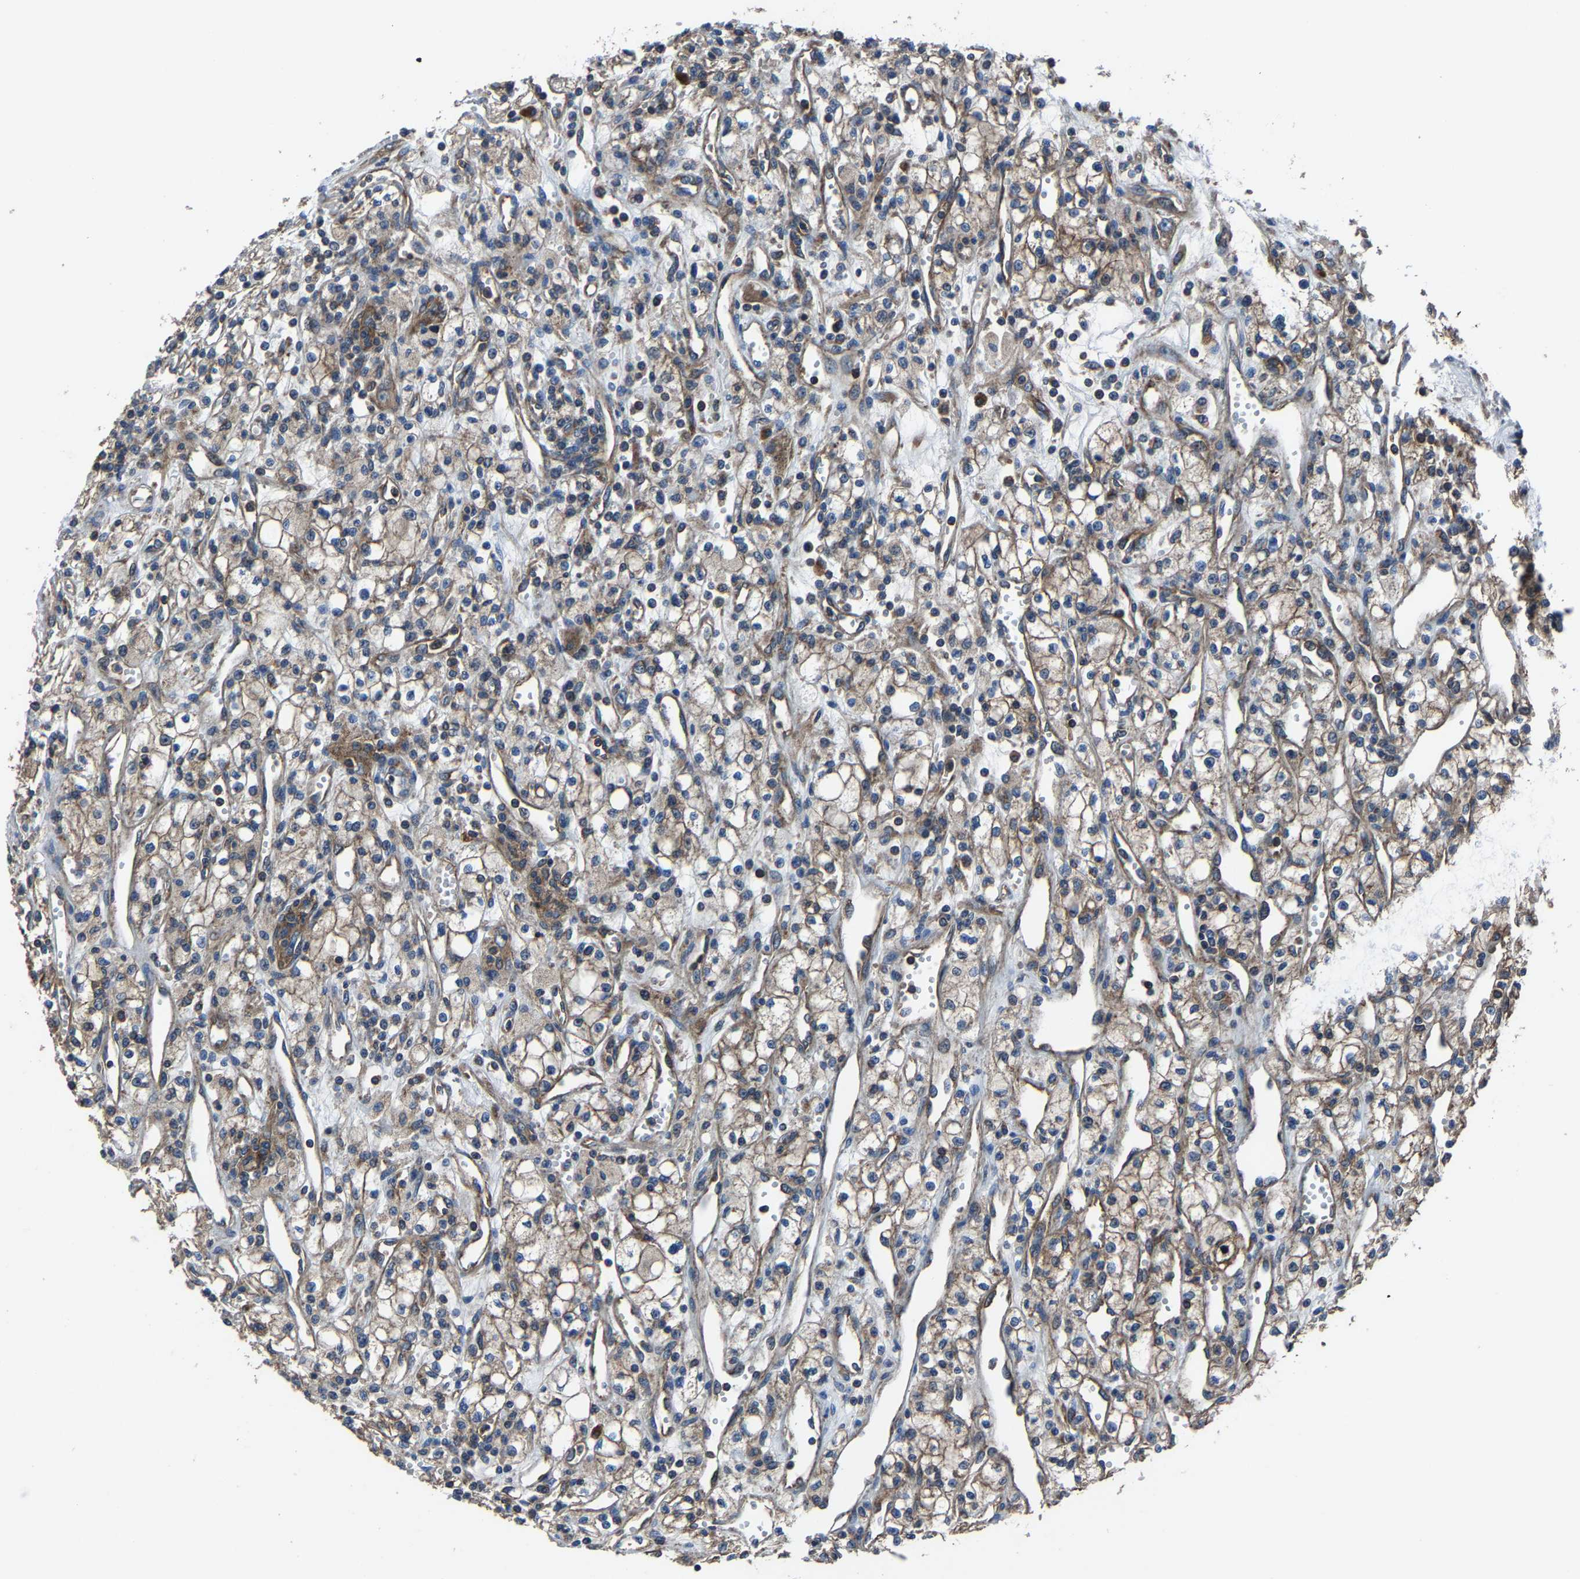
{"staining": {"intensity": "moderate", "quantity": ">75%", "location": "cytoplasmic/membranous"}, "tissue": "renal cancer", "cell_type": "Tumor cells", "image_type": "cancer", "snomed": [{"axis": "morphology", "description": "Adenocarcinoma, NOS"}, {"axis": "topography", "description": "Kidney"}], "caption": "This micrograph exhibits immunohistochemistry staining of human renal adenocarcinoma, with medium moderate cytoplasmic/membranous staining in approximately >75% of tumor cells.", "gene": "KIAA1958", "patient": {"sex": "male", "age": 59}}